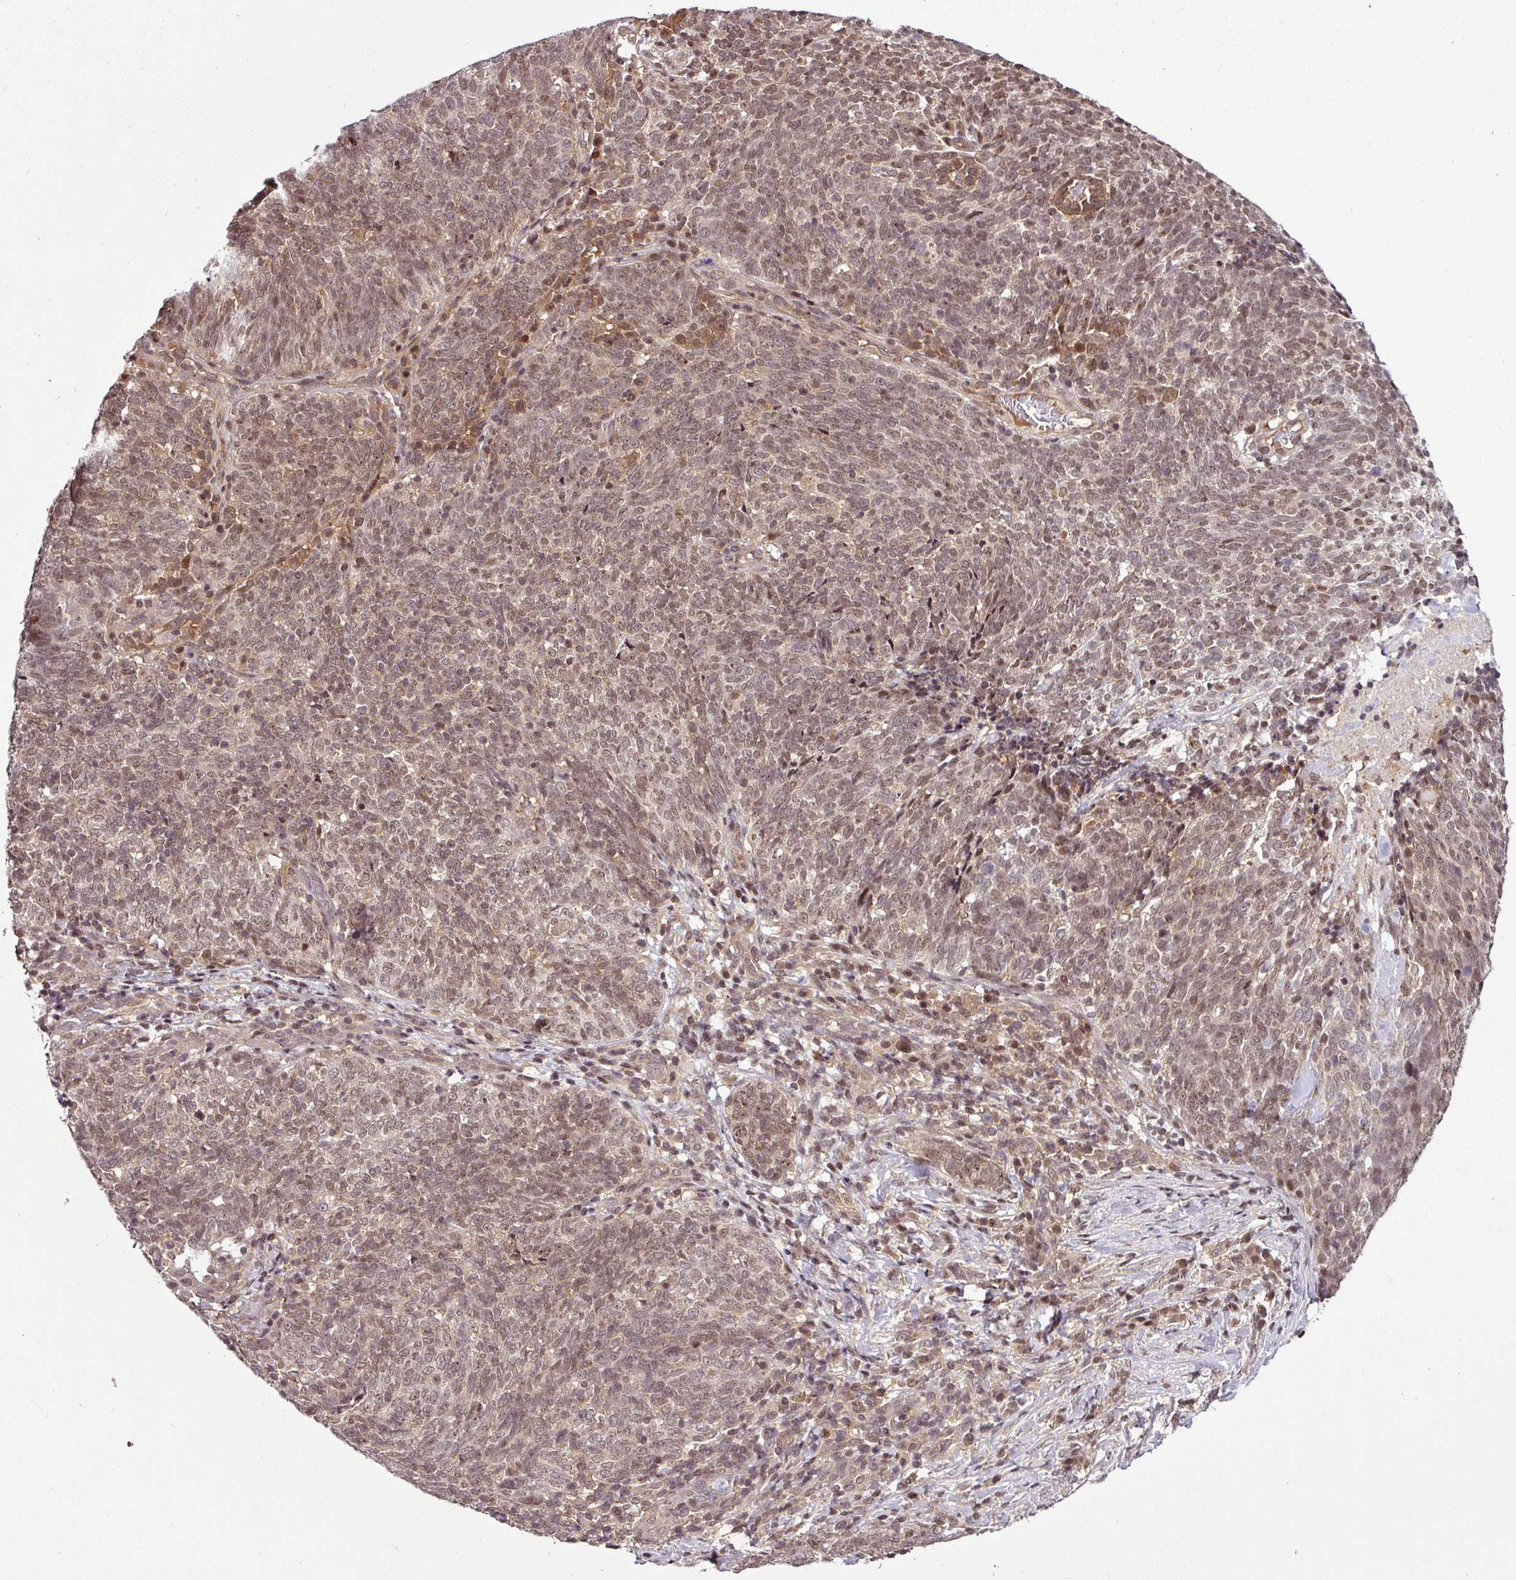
{"staining": {"intensity": "moderate", "quantity": ">75%", "location": "cytoplasmic/membranous,nuclear"}, "tissue": "lung cancer", "cell_type": "Tumor cells", "image_type": "cancer", "snomed": [{"axis": "morphology", "description": "Squamous cell carcinoma, NOS"}, {"axis": "topography", "description": "Lung"}], "caption": "Protein expression analysis of human lung cancer (squamous cell carcinoma) reveals moderate cytoplasmic/membranous and nuclear positivity in approximately >75% of tumor cells. (Stains: DAB in brown, nuclei in blue, Microscopy: brightfield microscopy at high magnification).", "gene": "ITPKC", "patient": {"sex": "female", "age": 72}}